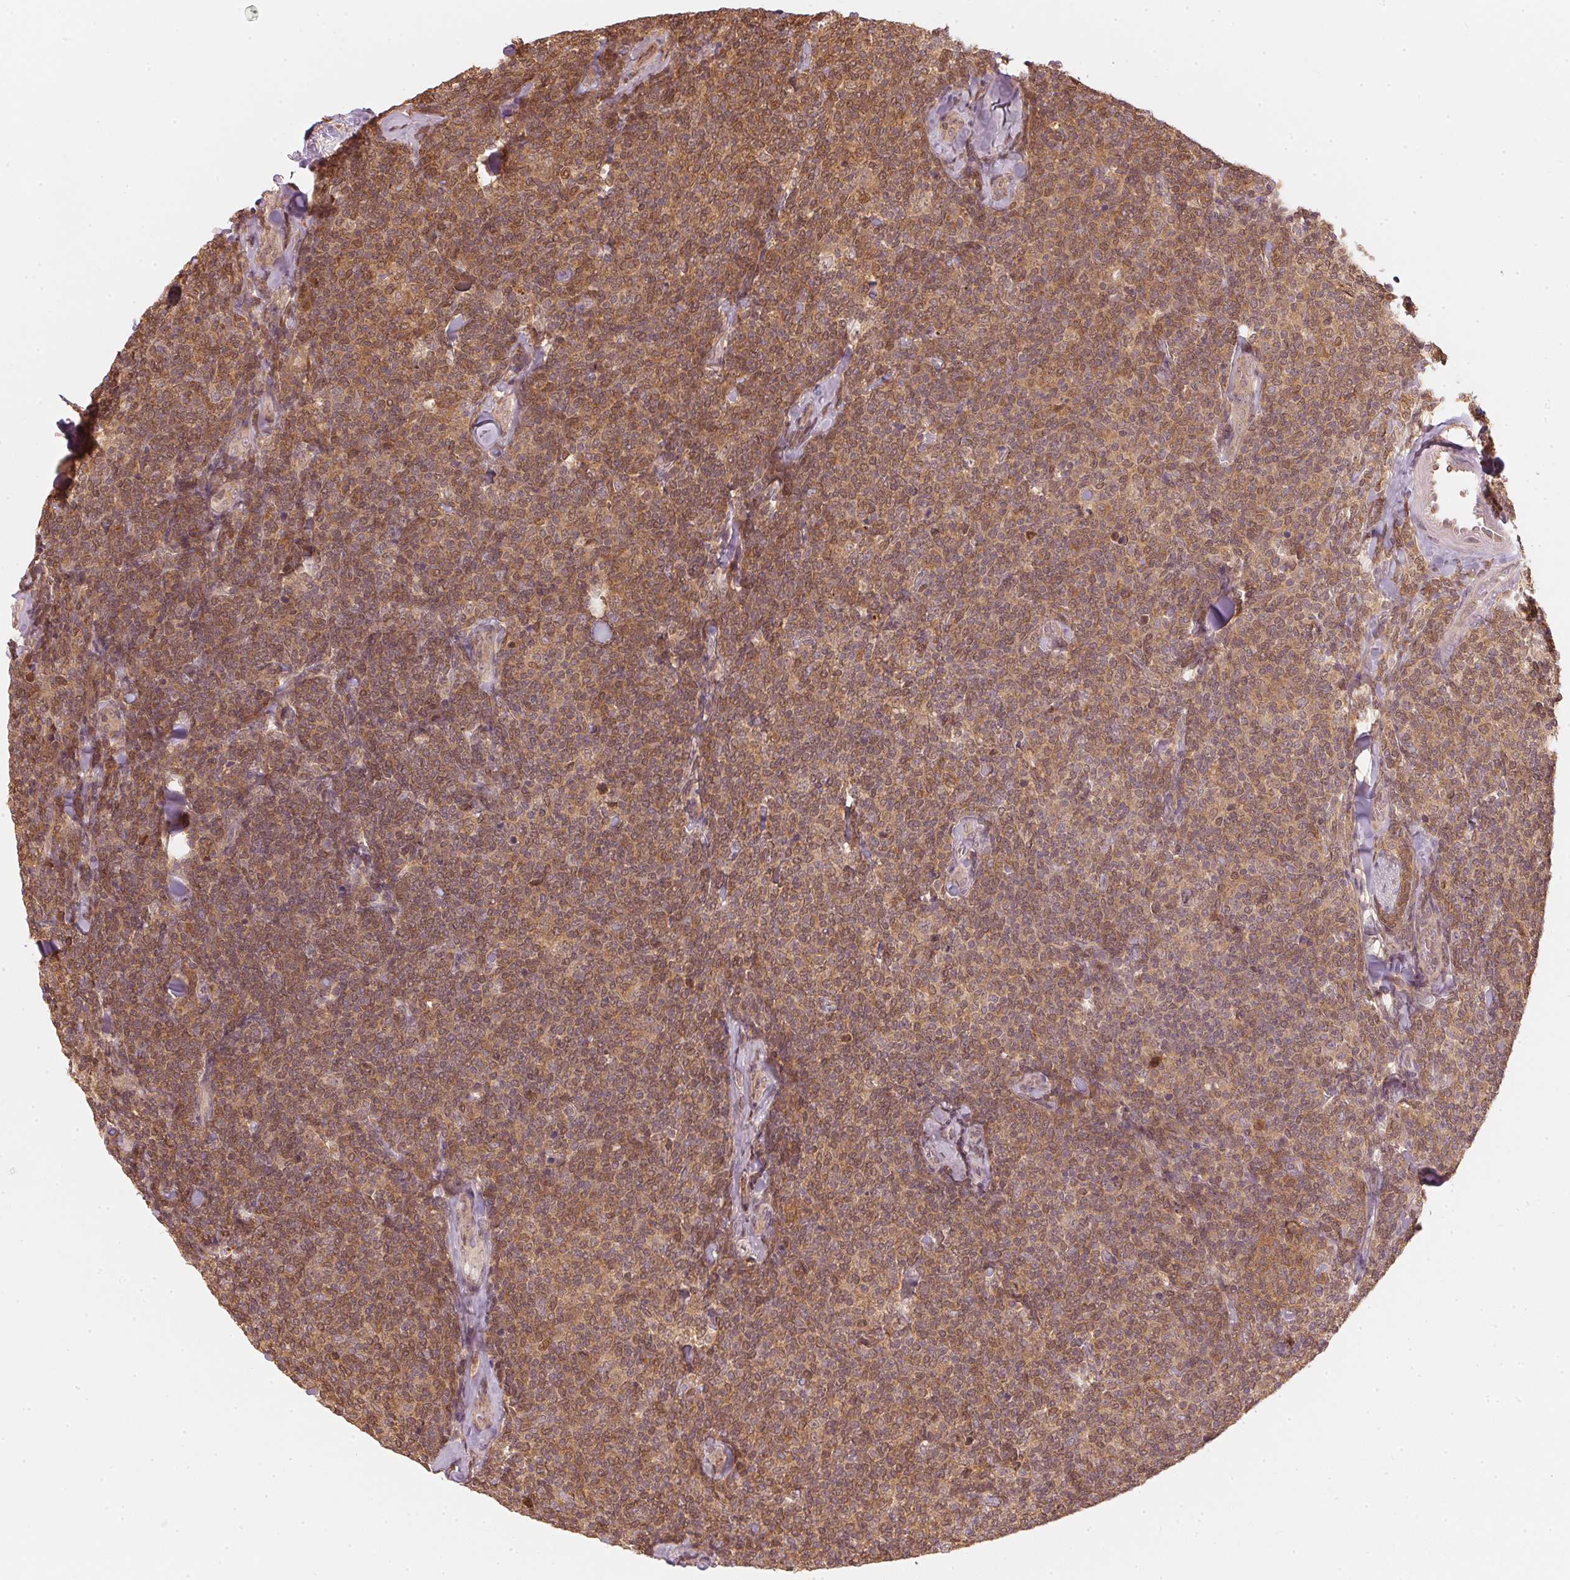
{"staining": {"intensity": "moderate", "quantity": ">75%", "location": "cytoplasmic/membranous,nuclear"}, "tissue": "lymphoma", "cell_type": "Tumor cells", "image_type": "cancer", "snomed": [{"axis": "morphology", "description": "Malignant lymphoma, non-Hodgkin's type, Low grade"}, {"axis": "topography", "description": "Lymph node"}], "caption": "Immunohistochemical staining of lymphoma displays moderate cytoplasmic/membranous and nuclear protein staining in approximately >75% of tumor cells. (Stains: DAB (3,3'-diaminobenzidine) in brown, nuclei in blue, Microscopy: brightfield microscopy at high magnification).", "gene": "UBE2L3", "patient": {"sex": "female", "age": 56}}